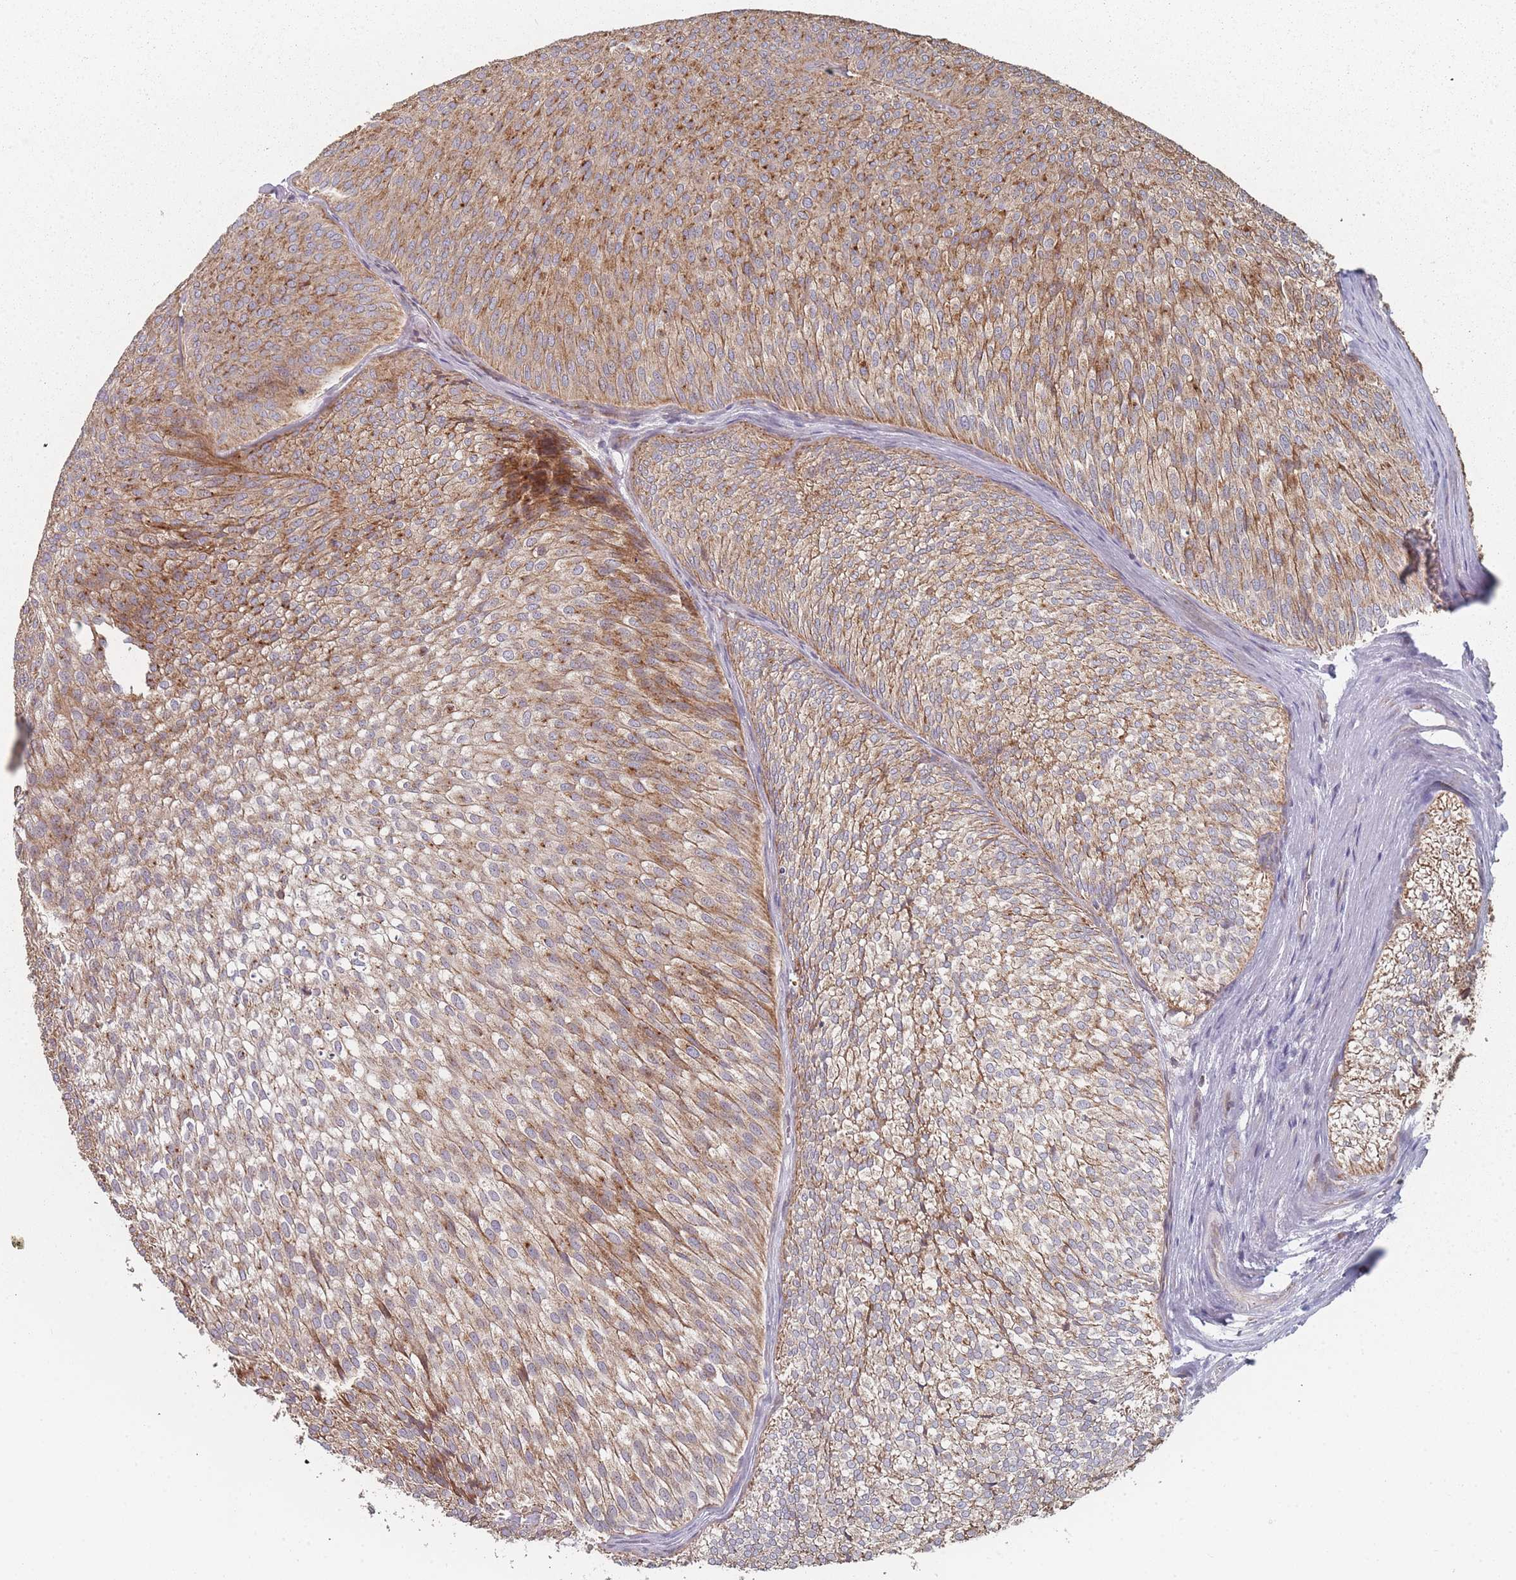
{"staining": {"intensity": "strong", "quantity": ">75%", "location": "cytoplasmic/membranous"}, "tissue": "urothelial cancer", "cell_type": "Tumor cells", "image_type": "cancer", "snomed": [{"axis": "morphology", "description": "Urothelial carcinoma, Low grade"}, {"axis": "topography", "description": "Urinary bladder"}], "caption": "Immunohistochemistry image of neoplastic tissue: urothelial carcinoma (low-grade) stained using immunohistochemistry (IHC) reveals high levels of strong protein expression localized specifically in the cytoplasmic/membranous of tumor cells, appearing as a cytoplasmic/membranous brown color.", "gene": "PSMB3", "patient": {"sex": "male", "age": 91}}